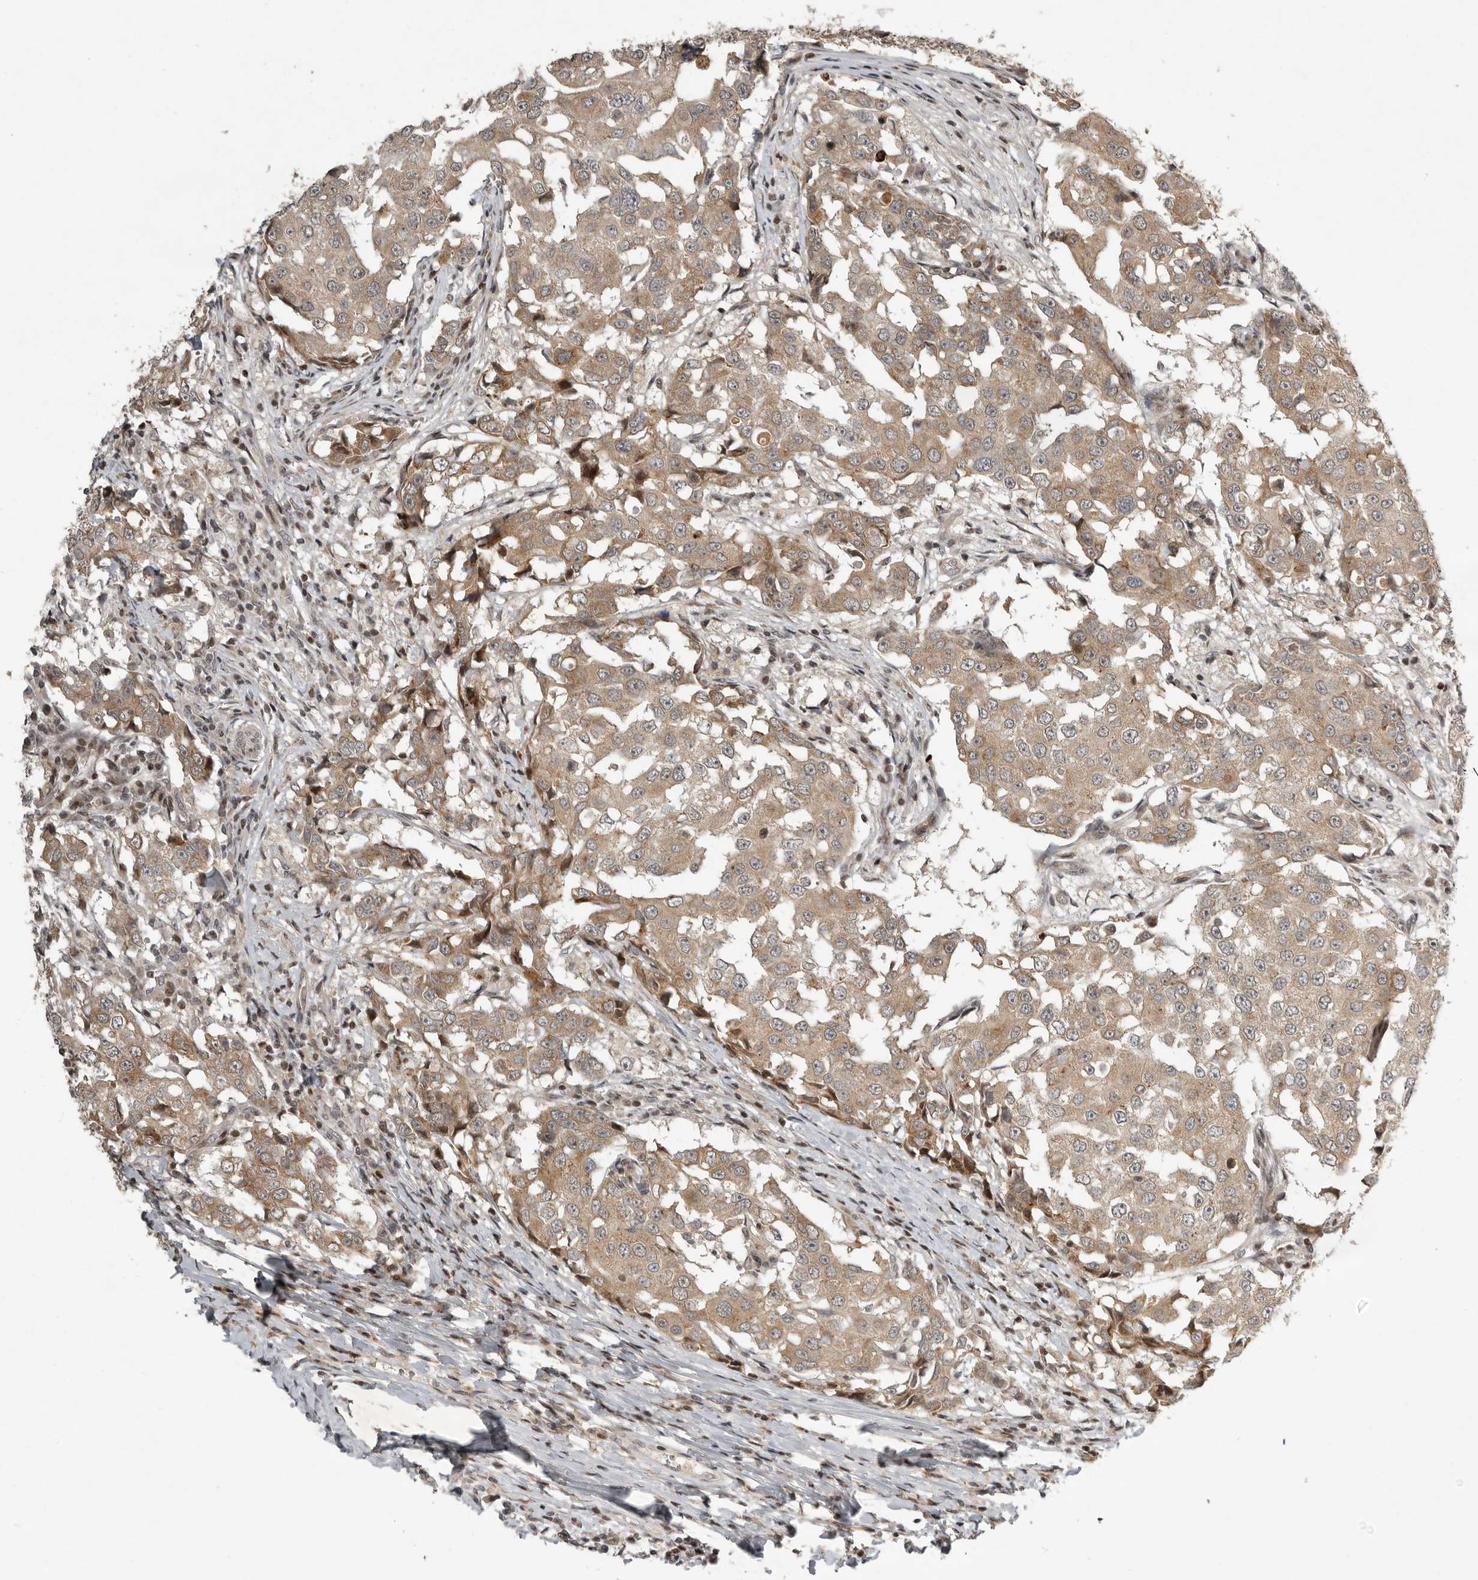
{"staining": {"intensity": "moderate", "quantity": ">75%", "location": "cytoplasmic/membranous"}, "tissue": "breast cancer", "cell_type": "Tumor cells", "image_type": "cancer", "snomed": [{"axis": "morphology", "description": "Duct carcinoma"}, {"axis": "topography", "description": "Breast"}], "caption": "Breast infiltrating ductal carcinoma stained with a brown dye shows moderate cytoplasmic/membranous positive staining in approximately >75% of tumor cells.", "gene": "RABIF", "patient": {"sex": "female", "age": 27}}